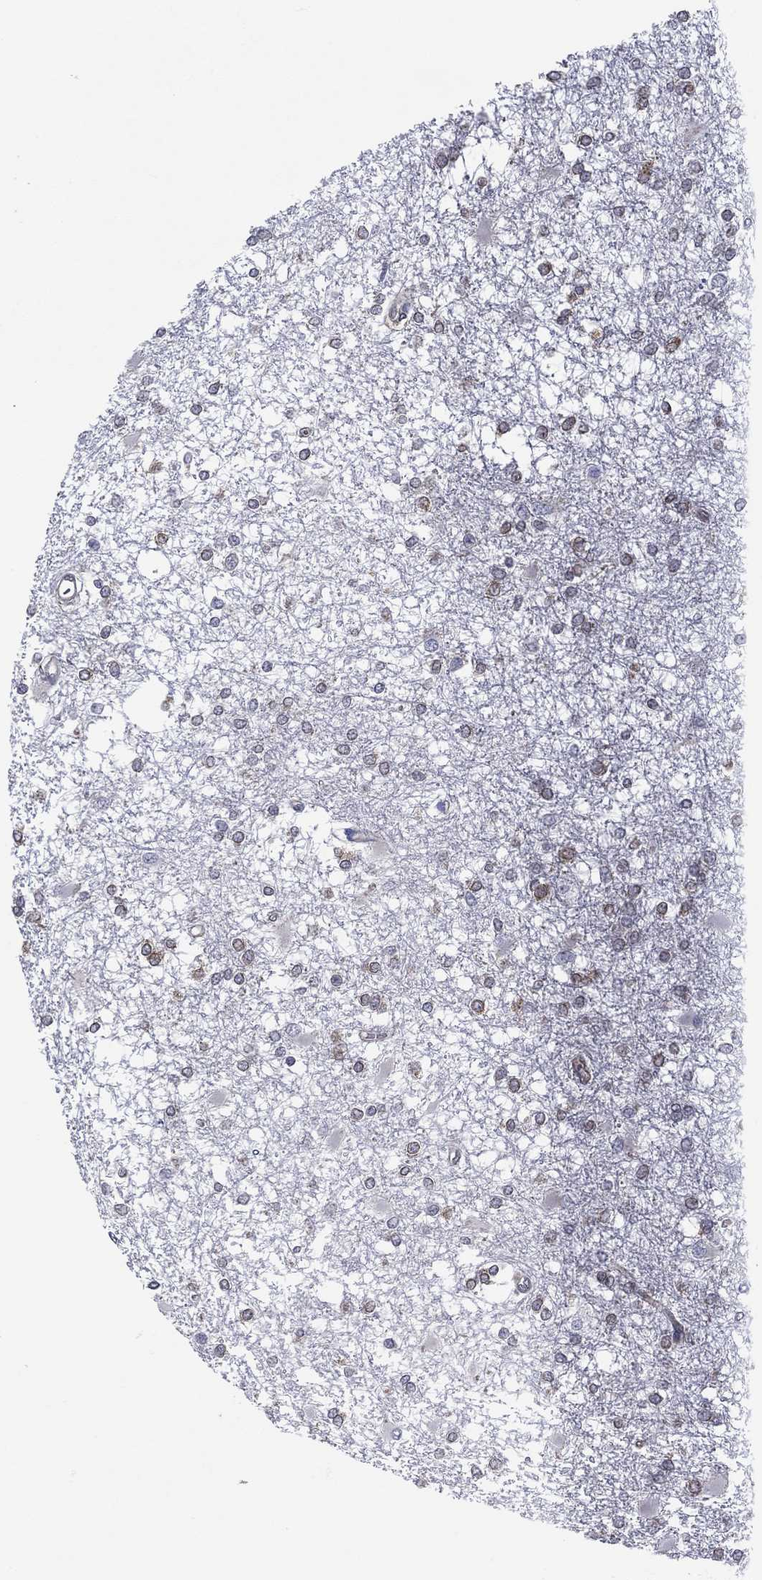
{"staining": {"intensity": "moderate", "quantity": "25%-75%", "location": "cytoplasmic/membranous"}, "tissue": "glioma", "cell_type": "Tumor cells", "image_type": "cancer", "snomed": [{"axis": "morphology", "description": "Glioma, malignant, High grade"}, {"axis": "topography", "description": "Cerebral cortex"}], "caption": "IHC staining of glioma, which demonstrates medium levels of moderate cytoplasmic/membranous expression in about 25%-75% of tumor cells indicating moderate cytoplasmic/membranous protein expression. The staining was performed using DAB (brown) for protein detection and nuclei were counterstained in hematoxylin (blue).", "gene": "ERMP1", "patient": {"sex": "male", "age": 79}}